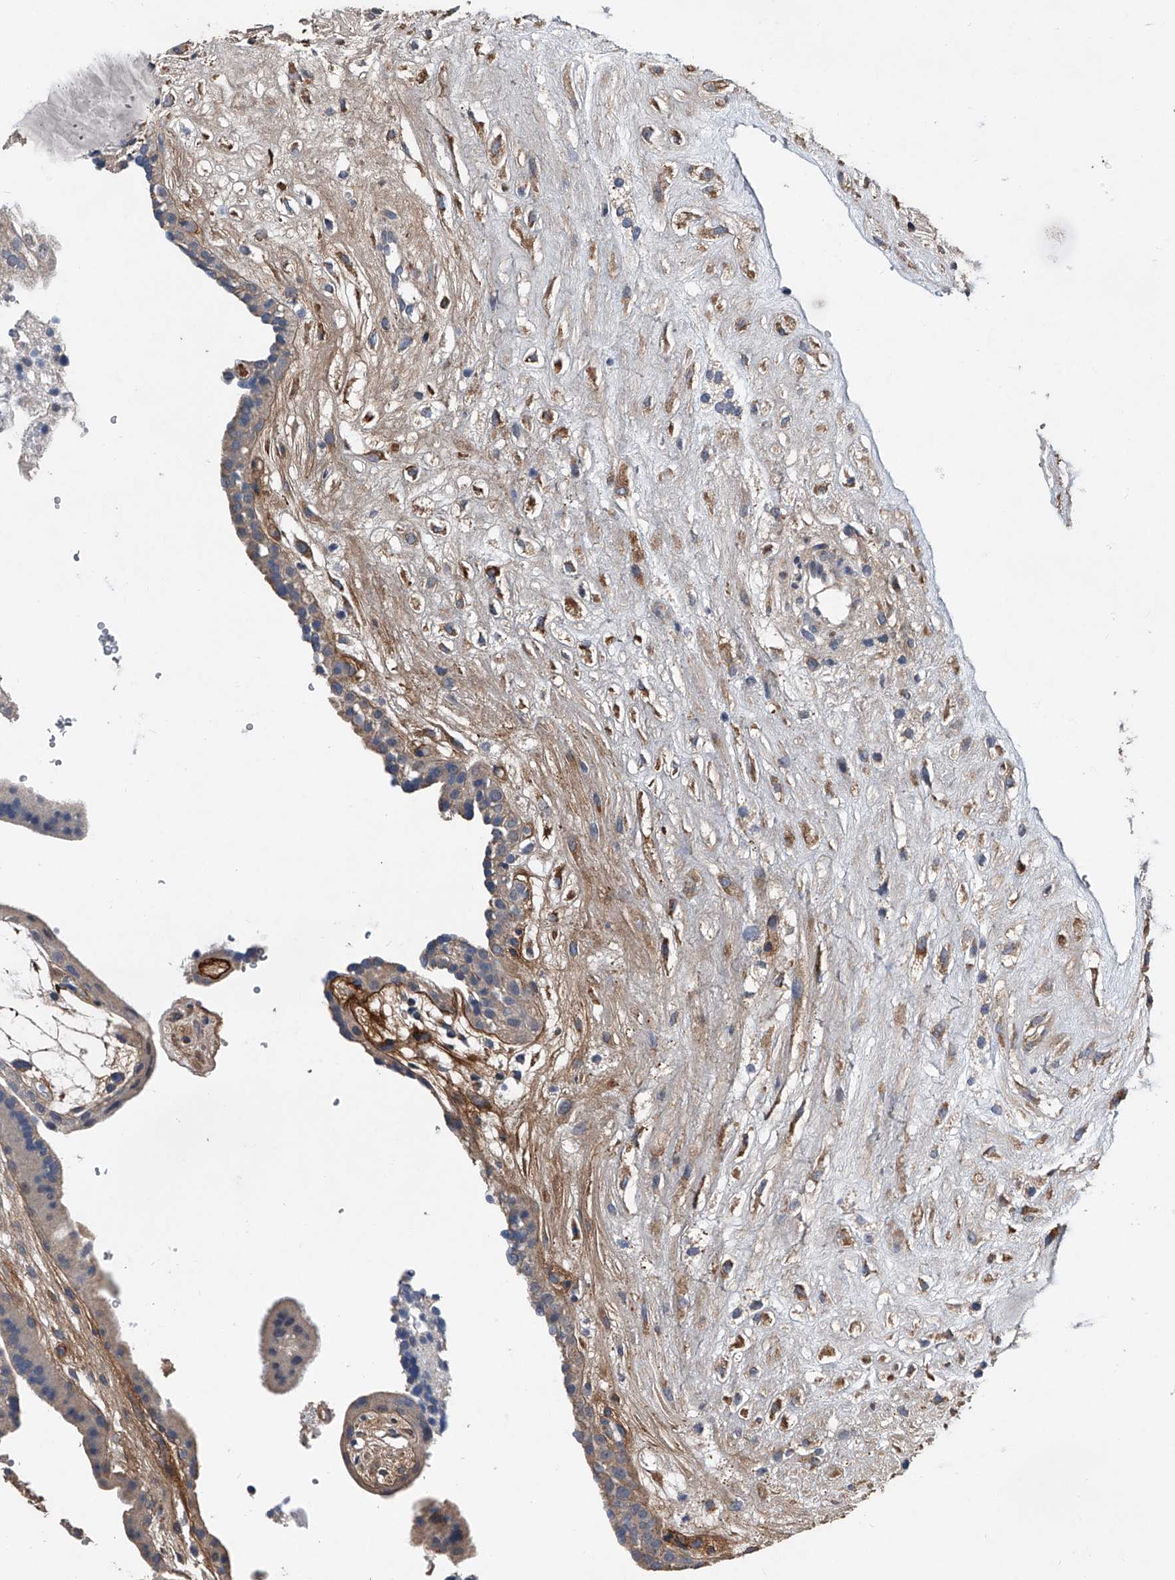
{"staining": {"intensity": "weak", "quantity": "<25%", "location": "cytoplasmic/membranous"}, "tissue": "placenta", "cell_type": "Trophoblastic cells", "image_type": "normal", "snomed": [{"axis": "morphology", "description": "Normal tissue, NOS"}, {"axis": "topography", "description": "Placenta"}], "caption": "Human placenta stained for a protein using immunohistochemistry (IHC) reveals no expression in trophoblastic cells.", "gene": "PHACTR1", "patient": {"sex": "female", "age": 18}}